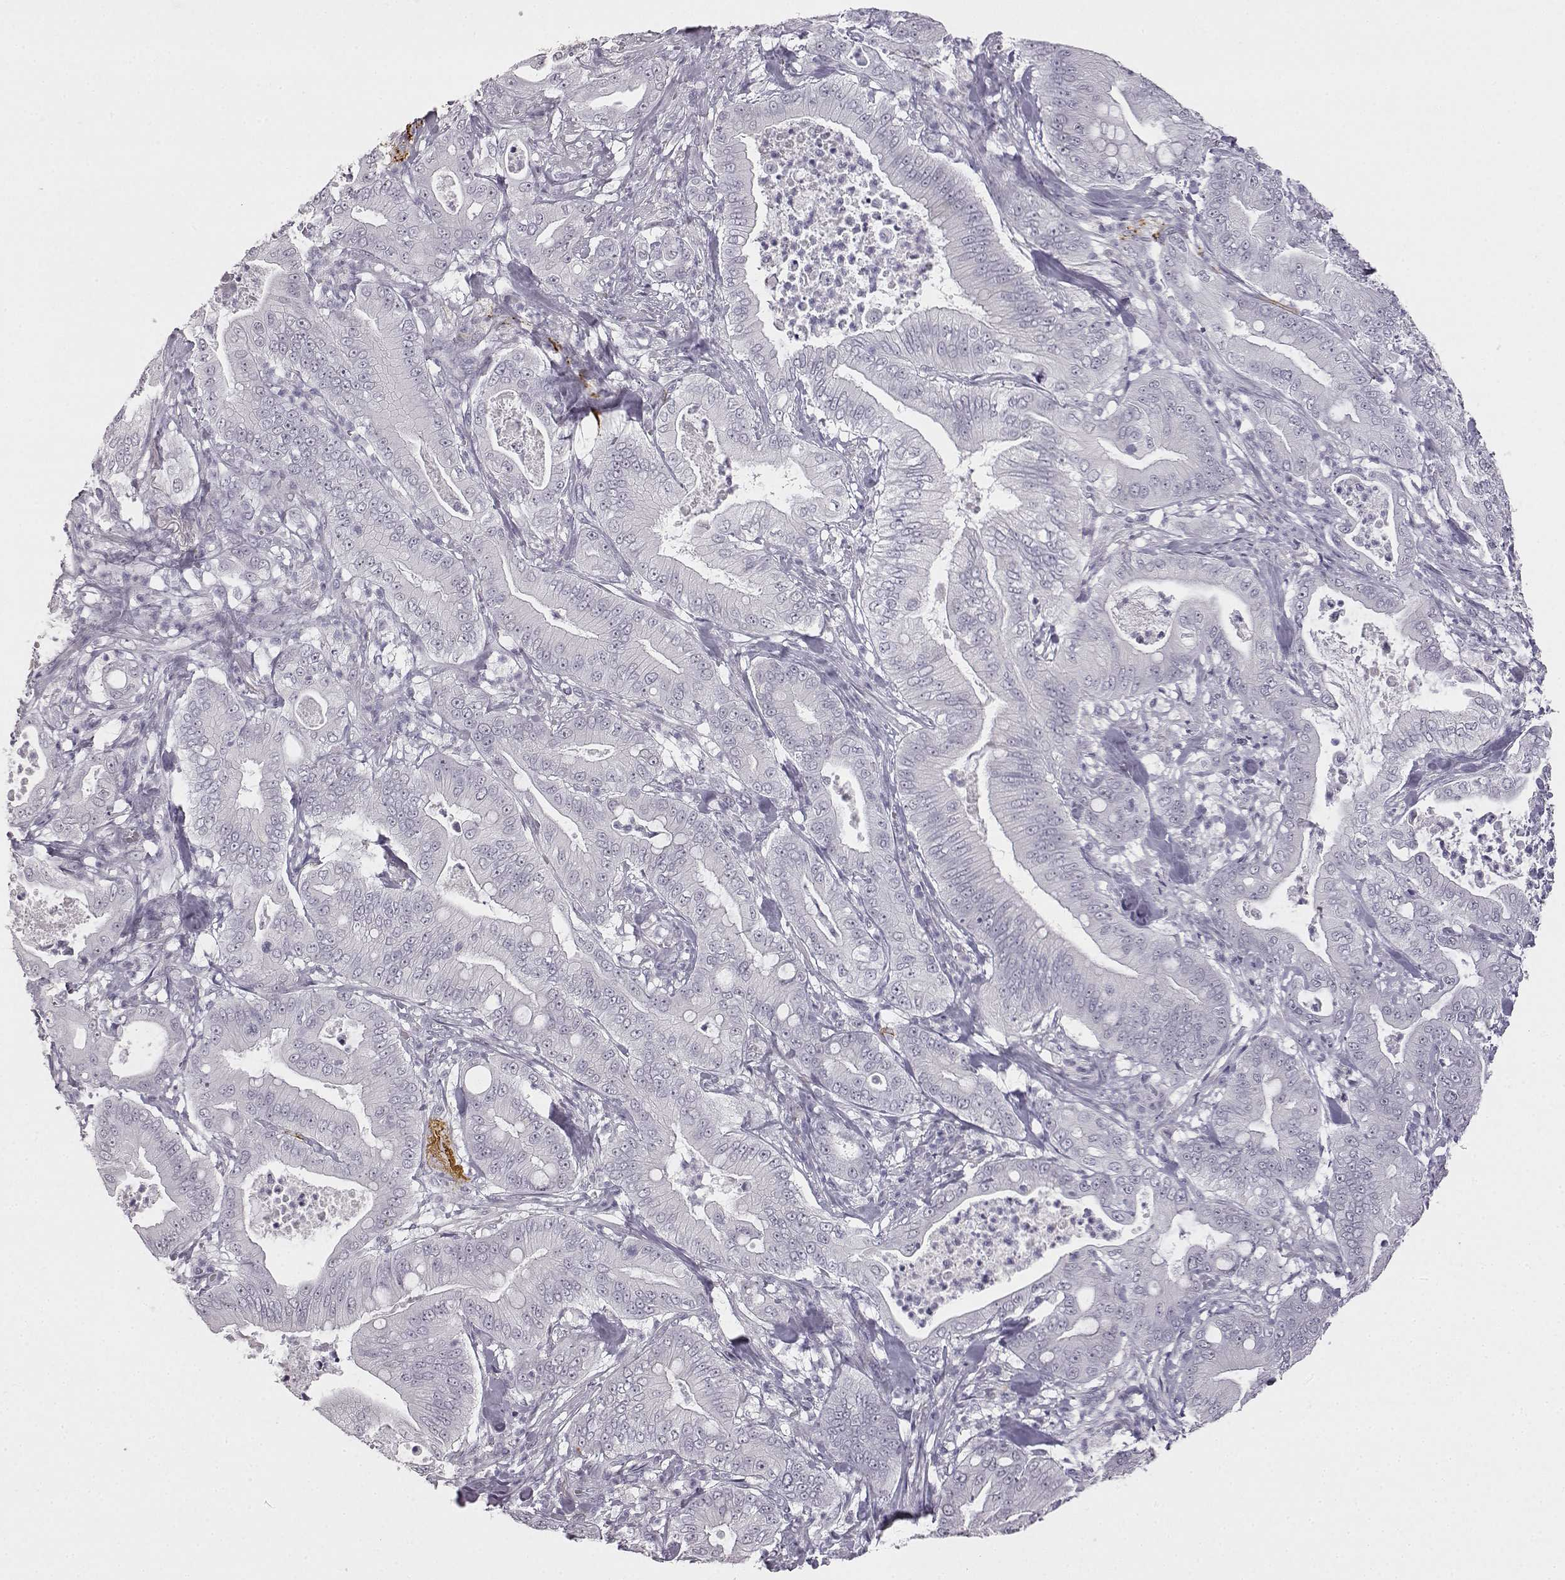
{"staining": {"intensity": "negative", "quantity": "none", "location": "none"}, "tissue": "pancreatic cancer", "cell_type": "Tumor cells", "image_type": "cancer", "snomed": [{"axis": "morphology", "description": "Adenocarcinoma, NOS"}, {"axis": "topography", "description": "Pancreas"}], "caption": "There is no significant expression in tumor cells of adenocarcinoma (pancreatic).", "gene": "VGF", "patient": {"sex": "male", "age": 71}}